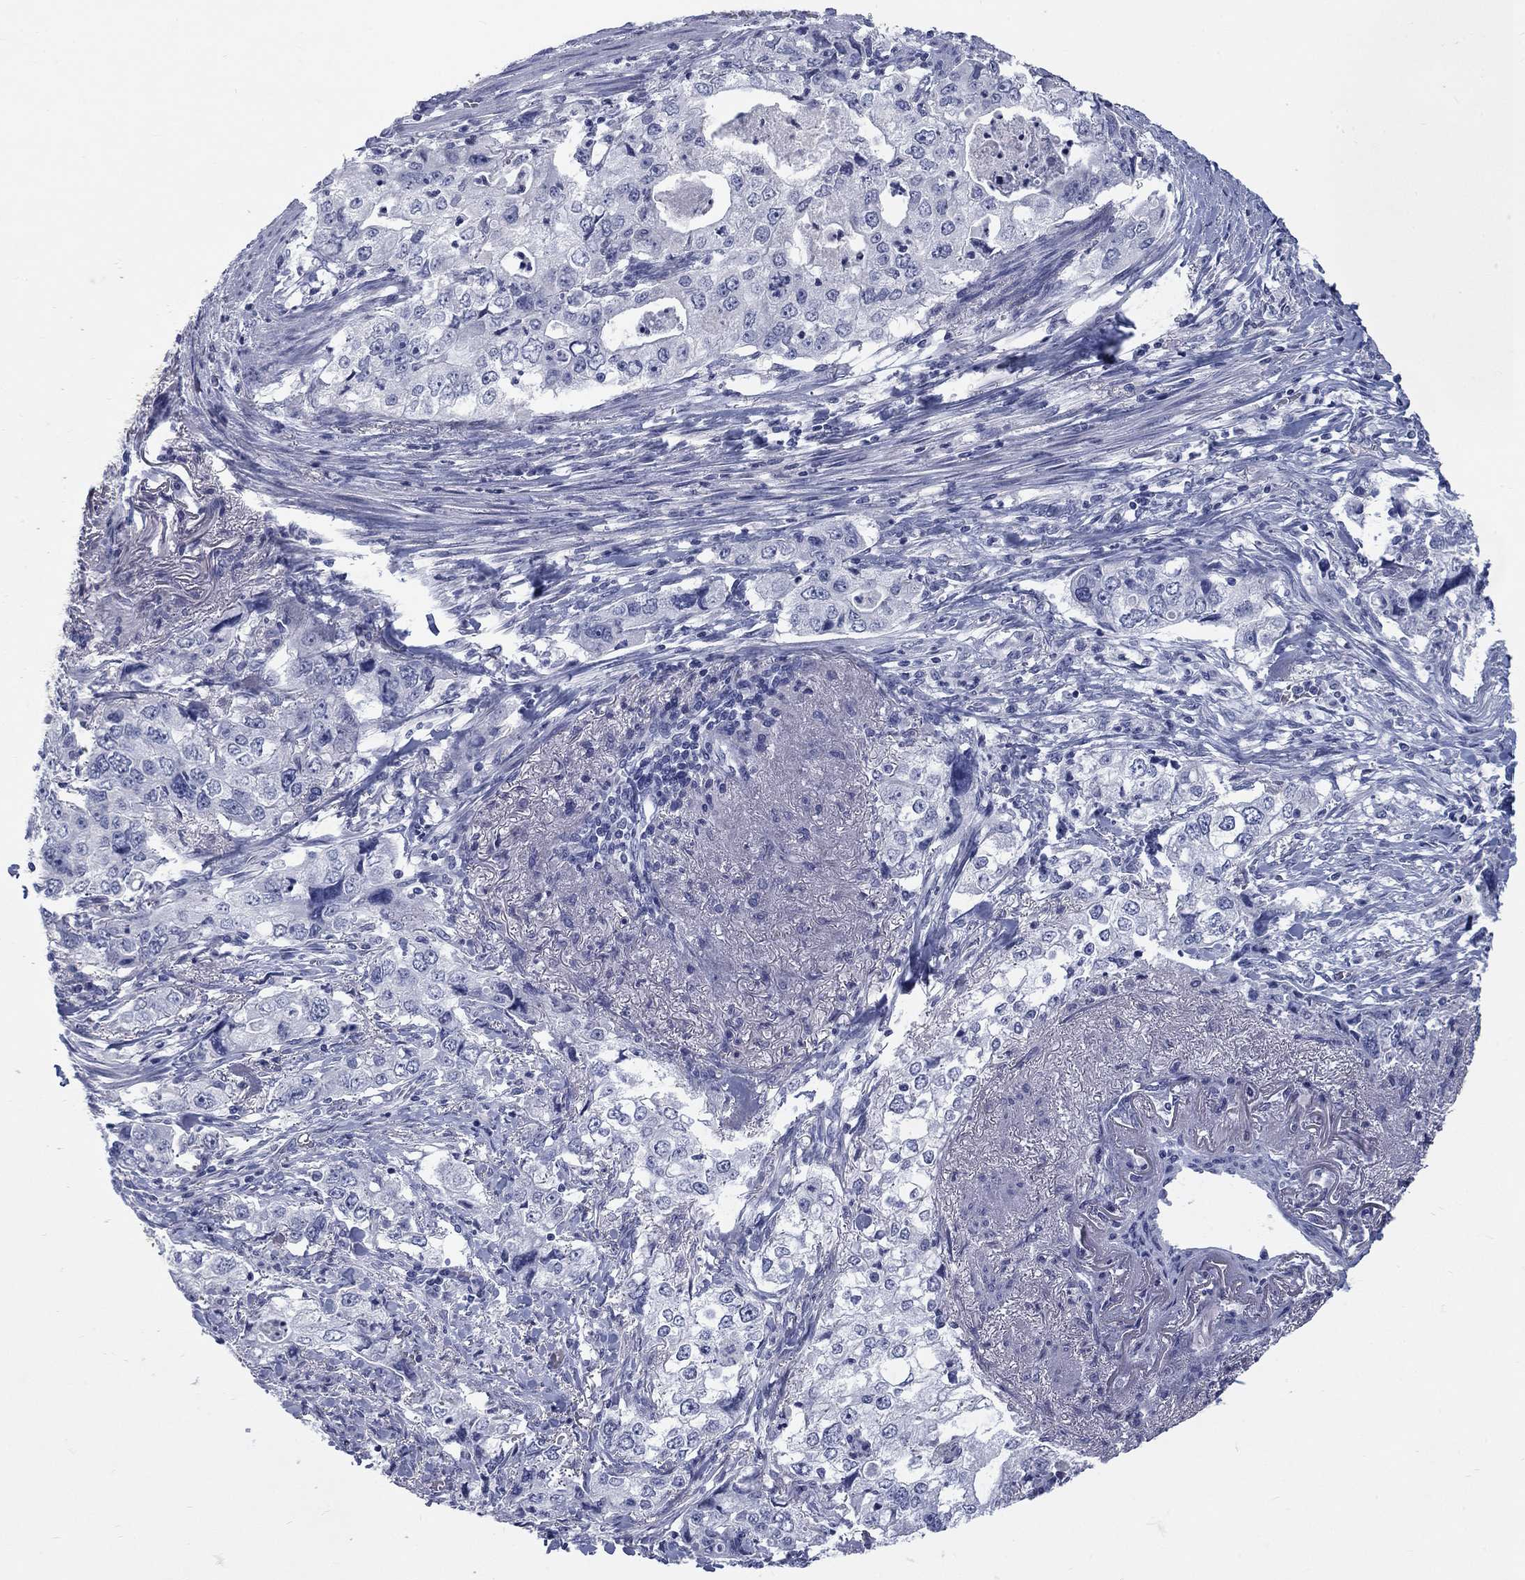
{"staining": {"intensity": "negative", "quantity": "none", "location": "none"}, "tissue": "stomach cancer", "cell_type": "Tumor cells", "image_type": "cancer", "snomed": [{"axis": "morphology", "description": "Adenocarcinoma, NOS"}, {"axis": "topography", "description": "Stomach, upper"}], "caption": "This is an immunohistochemistry image of adenocarcinoma (stomach). There is no positivity in tumor cells.", "gene": "RFTN2", "patient": {"sex": "male", "age": 75}}